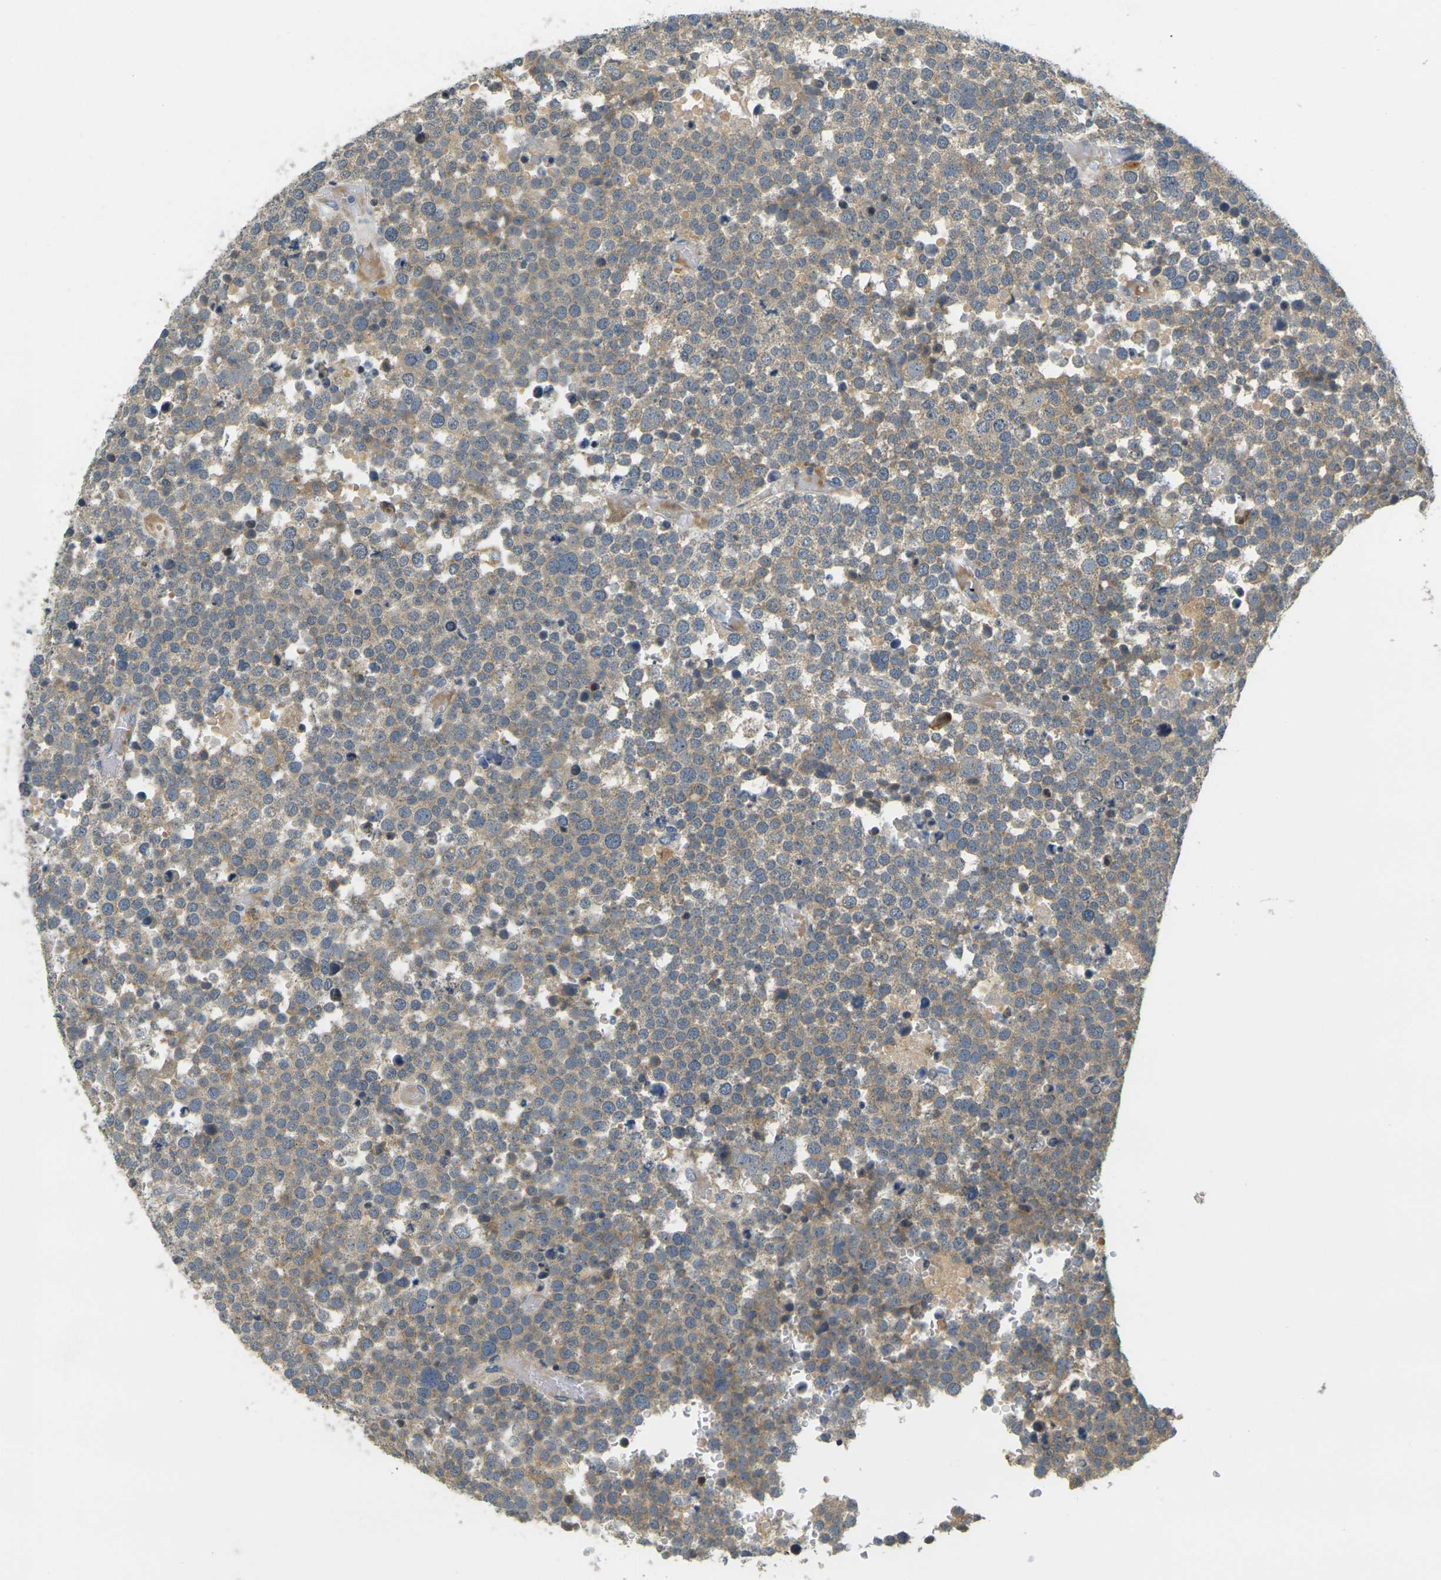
{"staining": {"intensity": "moderate", "quantity": ">75%", "location": "cytoplasmic/membranous"}, "tissue": "testis cancer", "cell_type": "Tumor cells", "image_type": "cancer", "snomed": [{"axis": "morphology", "description": "Seminoma, NOS"}, {"axis": "topography", "description": "Testis"}], "caption": "Testis seminoma tissue shows moderate cytoplasmic/membranous positivity in approximately >75% of tumor cells, visualized by immunohistochemistry. (IHC, brightfield microscopy, high magnification).", "gene": "KLHL8", "patient": {"sex": "male", "age": 71}}